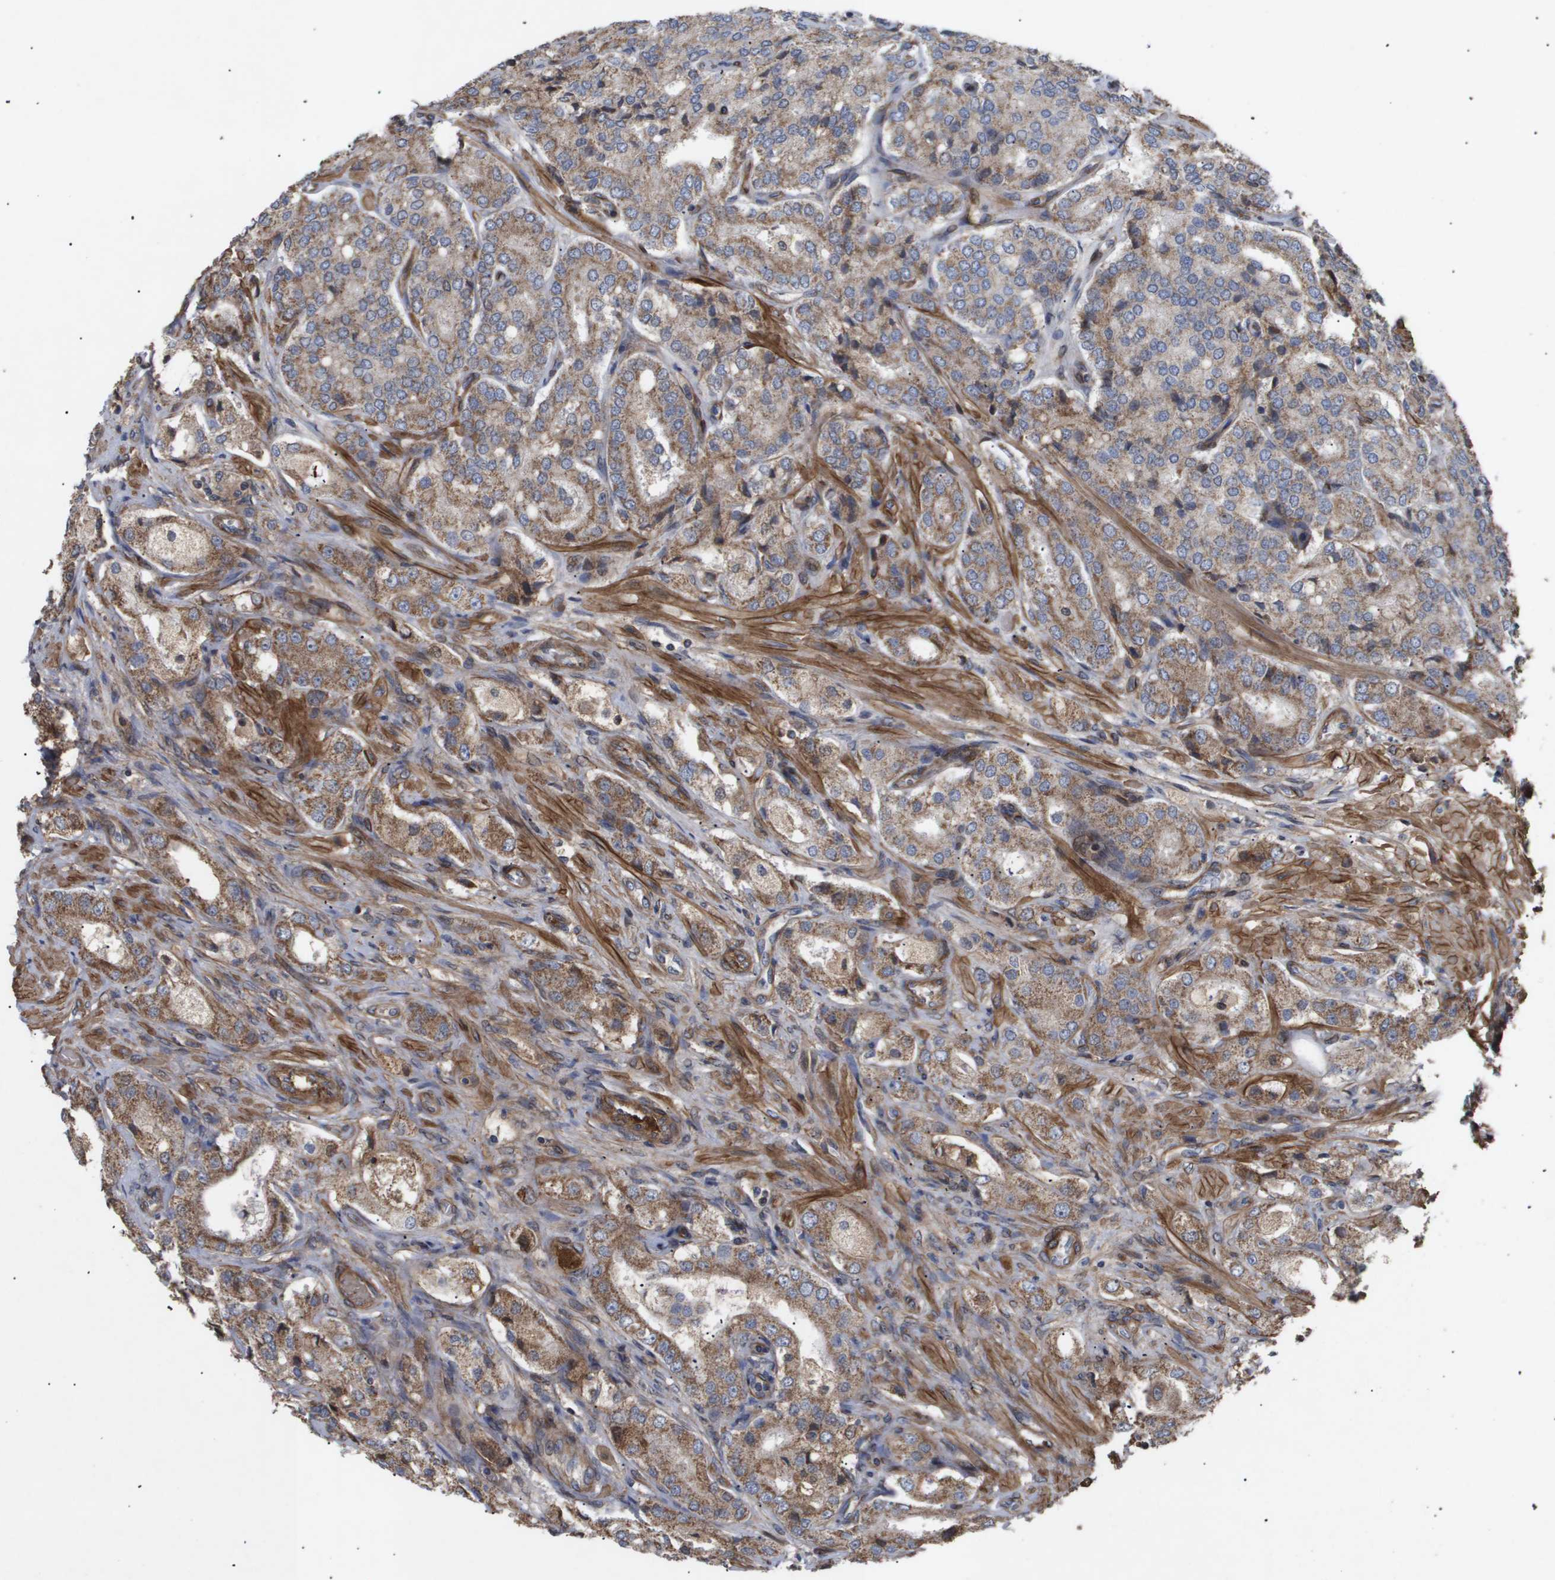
{"staining": {"intensity": "moderate", "quantity": ">75%", "location": "cytoplasmic/membranous"}, "tissue": "prostate cancer", "cell_type": "Tumor cells", "image_type": "cancer", "snomed": [{"axis": "morphology", "description": "Adenocarcinoma, High grade"}, {"axis": "topography", "description": "Prostate"}], "caption": "An IHC histopathology image of tumor tissue is shown. Protein staining in brown highlights moderate cytoplasmic/membranous positivity in prostate cancer within tumor cells. The staining was performed using DAB, with brown indicating positive protein expression. Nuclei are stained blue with hematoxylin.", "gene": "TNS1", "patient": {"sex": "male", "age": 65}}